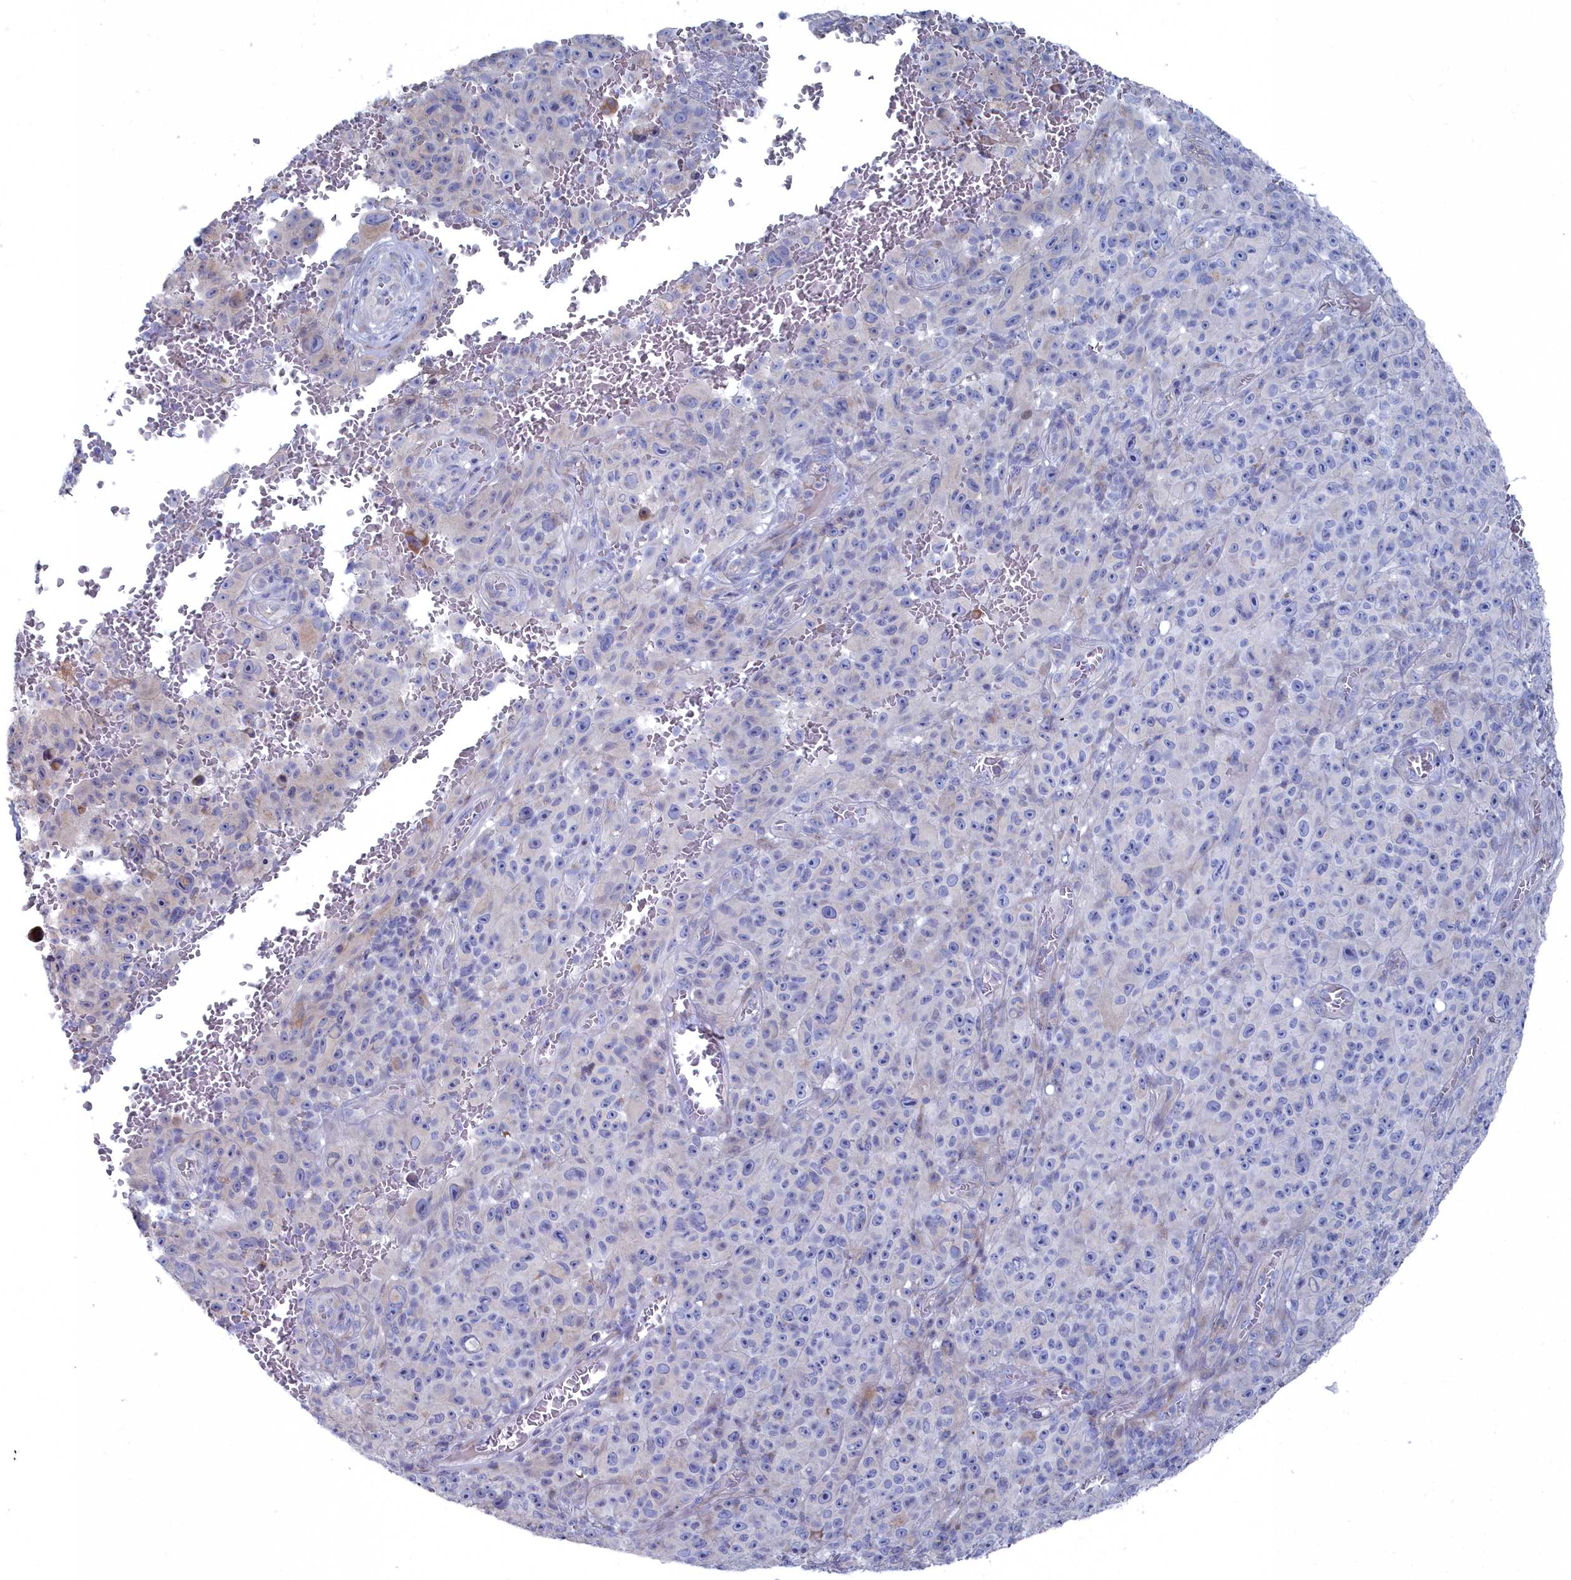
{"staining": {"intensity": "negative", "quantity": "none", "location": "none"}, "tissue": "melanoma", "cell_type": "Tumor cells", "image_type": "cancer", "snomed": [{"axis": "morphology", "description": "Malignant melanoma, NOS"}, {"axis": "topography", "description": "Skin"}], "caption": "An image of human malignant melanoma is negative for staining in tumor cells.", "gene": "SHISAL2A", "patient": {"sex": "female", "age": 82}}